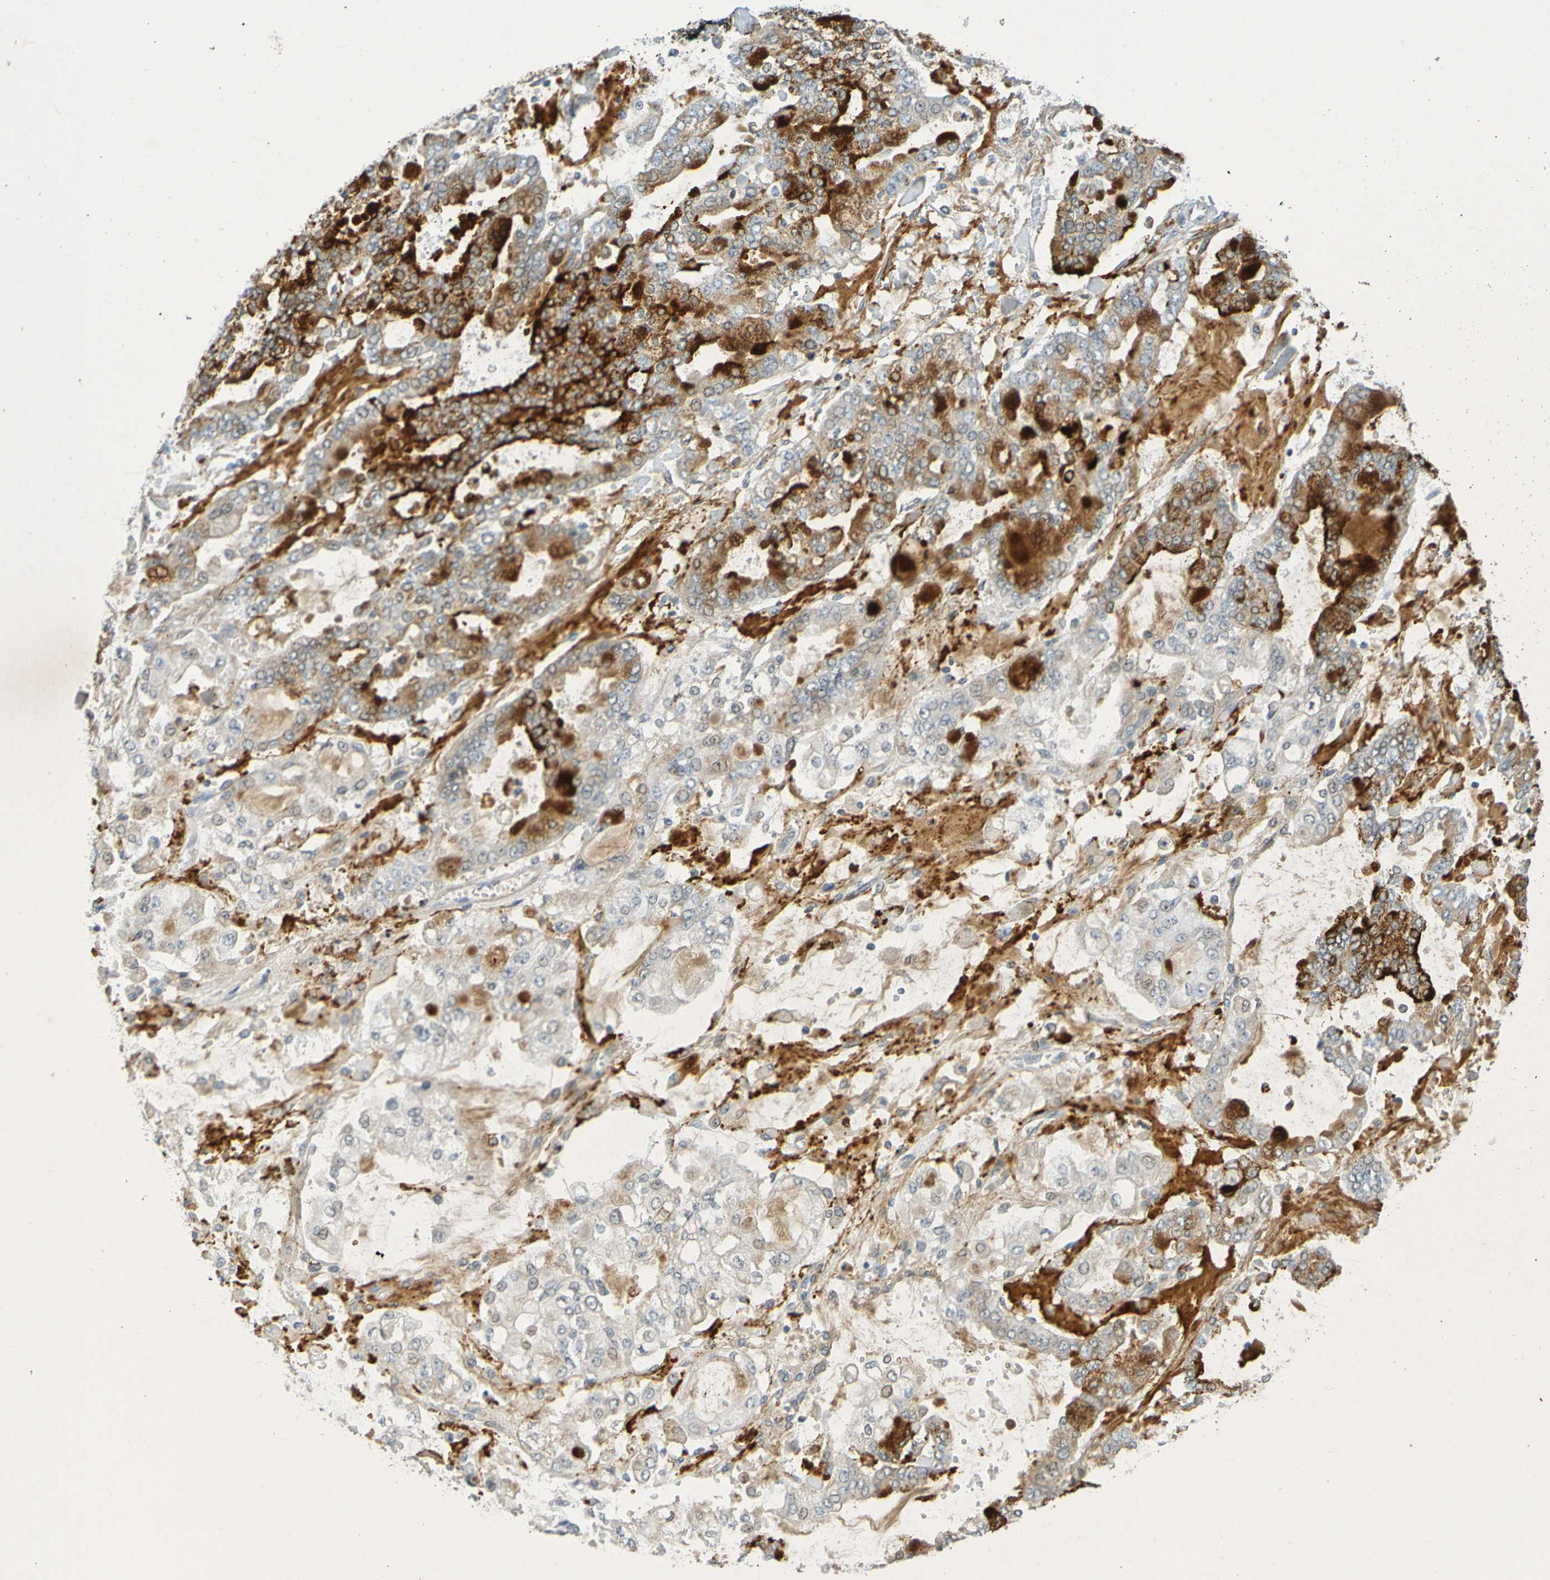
{"staining": {"intensity": "strong", "quantity": "25%-75%", "location": "cytoplasmic/membranous"}, "tissue": "stomach cancer", "cell_type": "Tumor cells", "image_type": "cancer", "snomed": [{"axis": "morphology", "description": "Normal tissue, NOS"}, {"axis": "morphology", "description": "Adenocarcinoma, NOS"}, {"axis": "topography", "description": "Stomach, upper"}, {"axis": "topography", "description": "Stomach"}], "caption": "An image of stomach cancer (adenocarcinoma) stained for a protein shows strong cytoplasmic/membranous brown staining in tumor cells.", "gene": "IL10", "patient": {"sex": "male", "age": 76}}